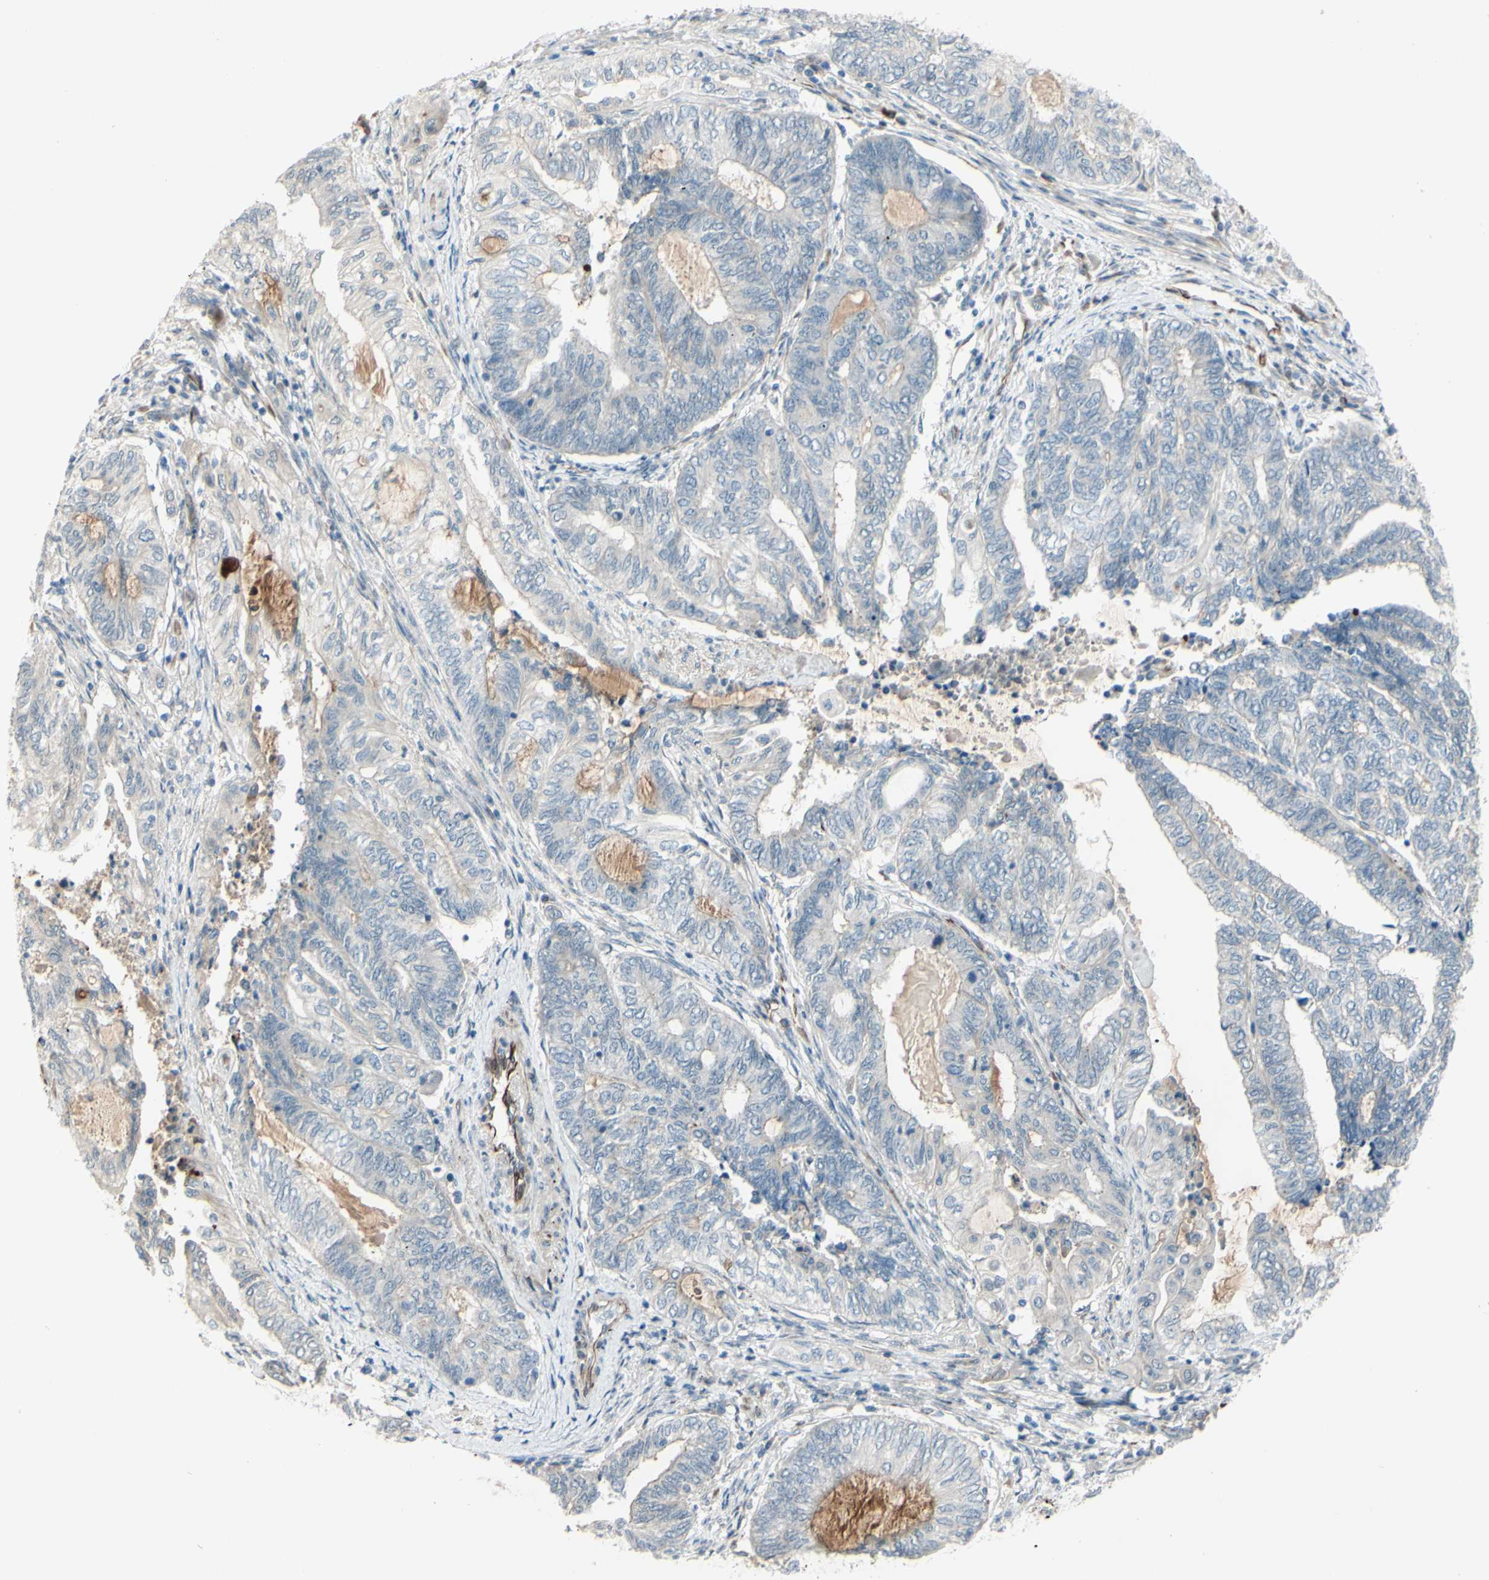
{"staining": {"intensity": "negative", "quantity": "none", "location": "none"}, "tissue": "endometrial cancer", "cell_type": "Tumor cells", "image_type": "cancer", "snomed": [{"axis": "morphology", "description": "Adenocarcinoma, NOS"}, {"axis": "topography", "description": "Uterus"}, {"axis": "topography", "description": "Endometrium"}], "caption": "The histopathology image exhibits no staining of tumor cells in endometrial adenocarcinoma.", "gene": "FGFR2", "patient": {"sex": "female", "age": 70}}